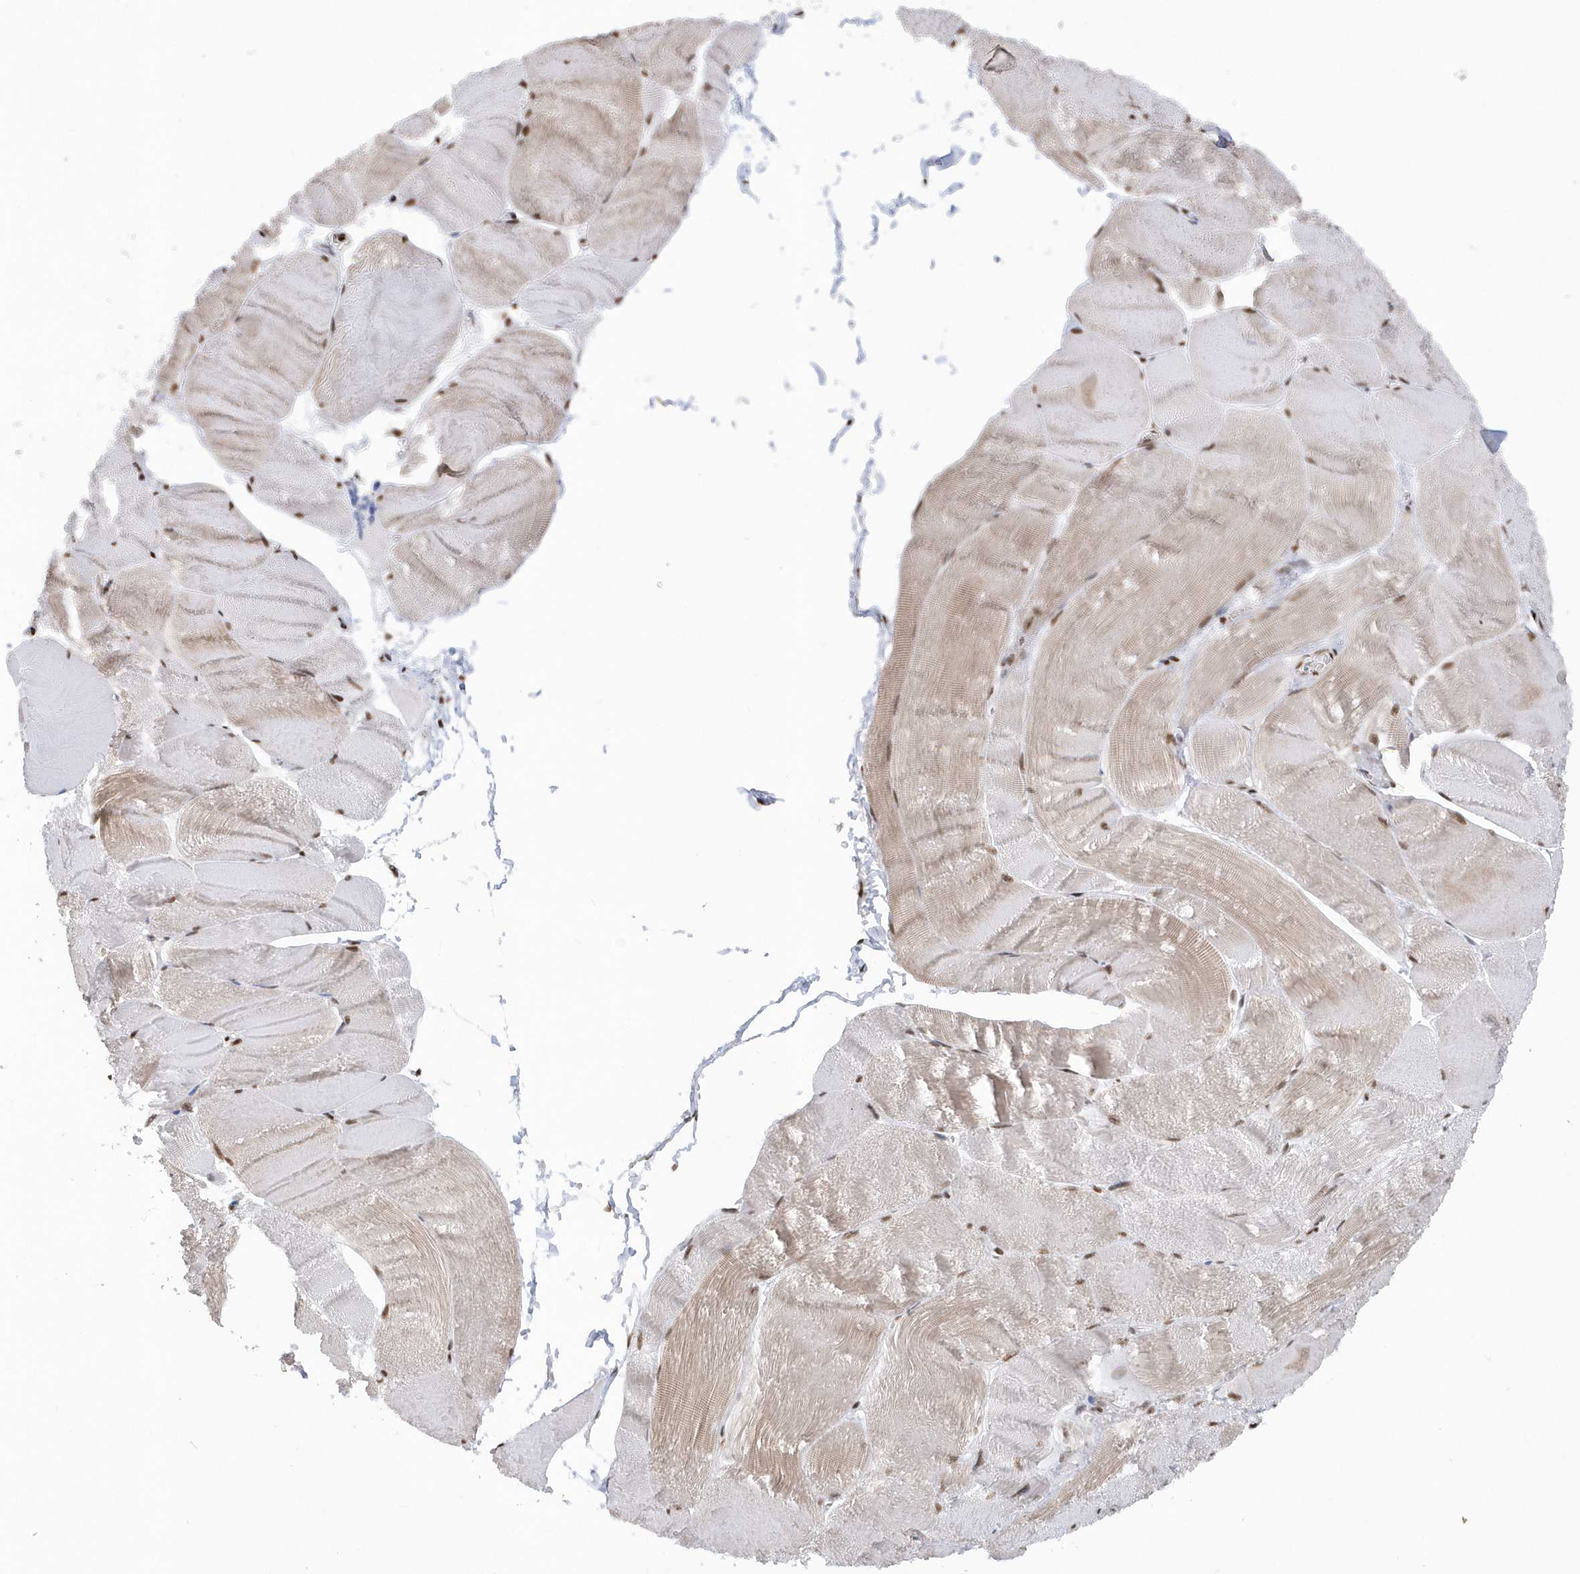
{"staining": {"intensity": "moderate", "quantity": ">75%", "location": "cytoplasmic/membranous,nuclear"}, "tissue": "skeletal muscle", "cell_type": "Myocytes", "image_type": "normal", "snomed": [{"axis": "morphology", "description": "Normal tissue, NOS"}, {"axis": "morphology", "description": "Basal cell carcinoma"}, {"axis": "topography", "description": "Skeletal muscle"}], "caption": "High-magnification brightfield microscopy of unremarkable skeletal muscle stained with DAB (brown) and counterstained with hematoxylin (blue). myocytes exhibit moderate cytoplasmic/membranous,nuclear positivity is appreciated in approximately>75% of cells. Using DAB (3,3'-diaminobenzidine) (brown) and hematoxylin (blue) stains, captured at high magnification using brightfield microscopy.", "gene": "SEPHS1", "patient": {"sex": "female", "age": 64}}